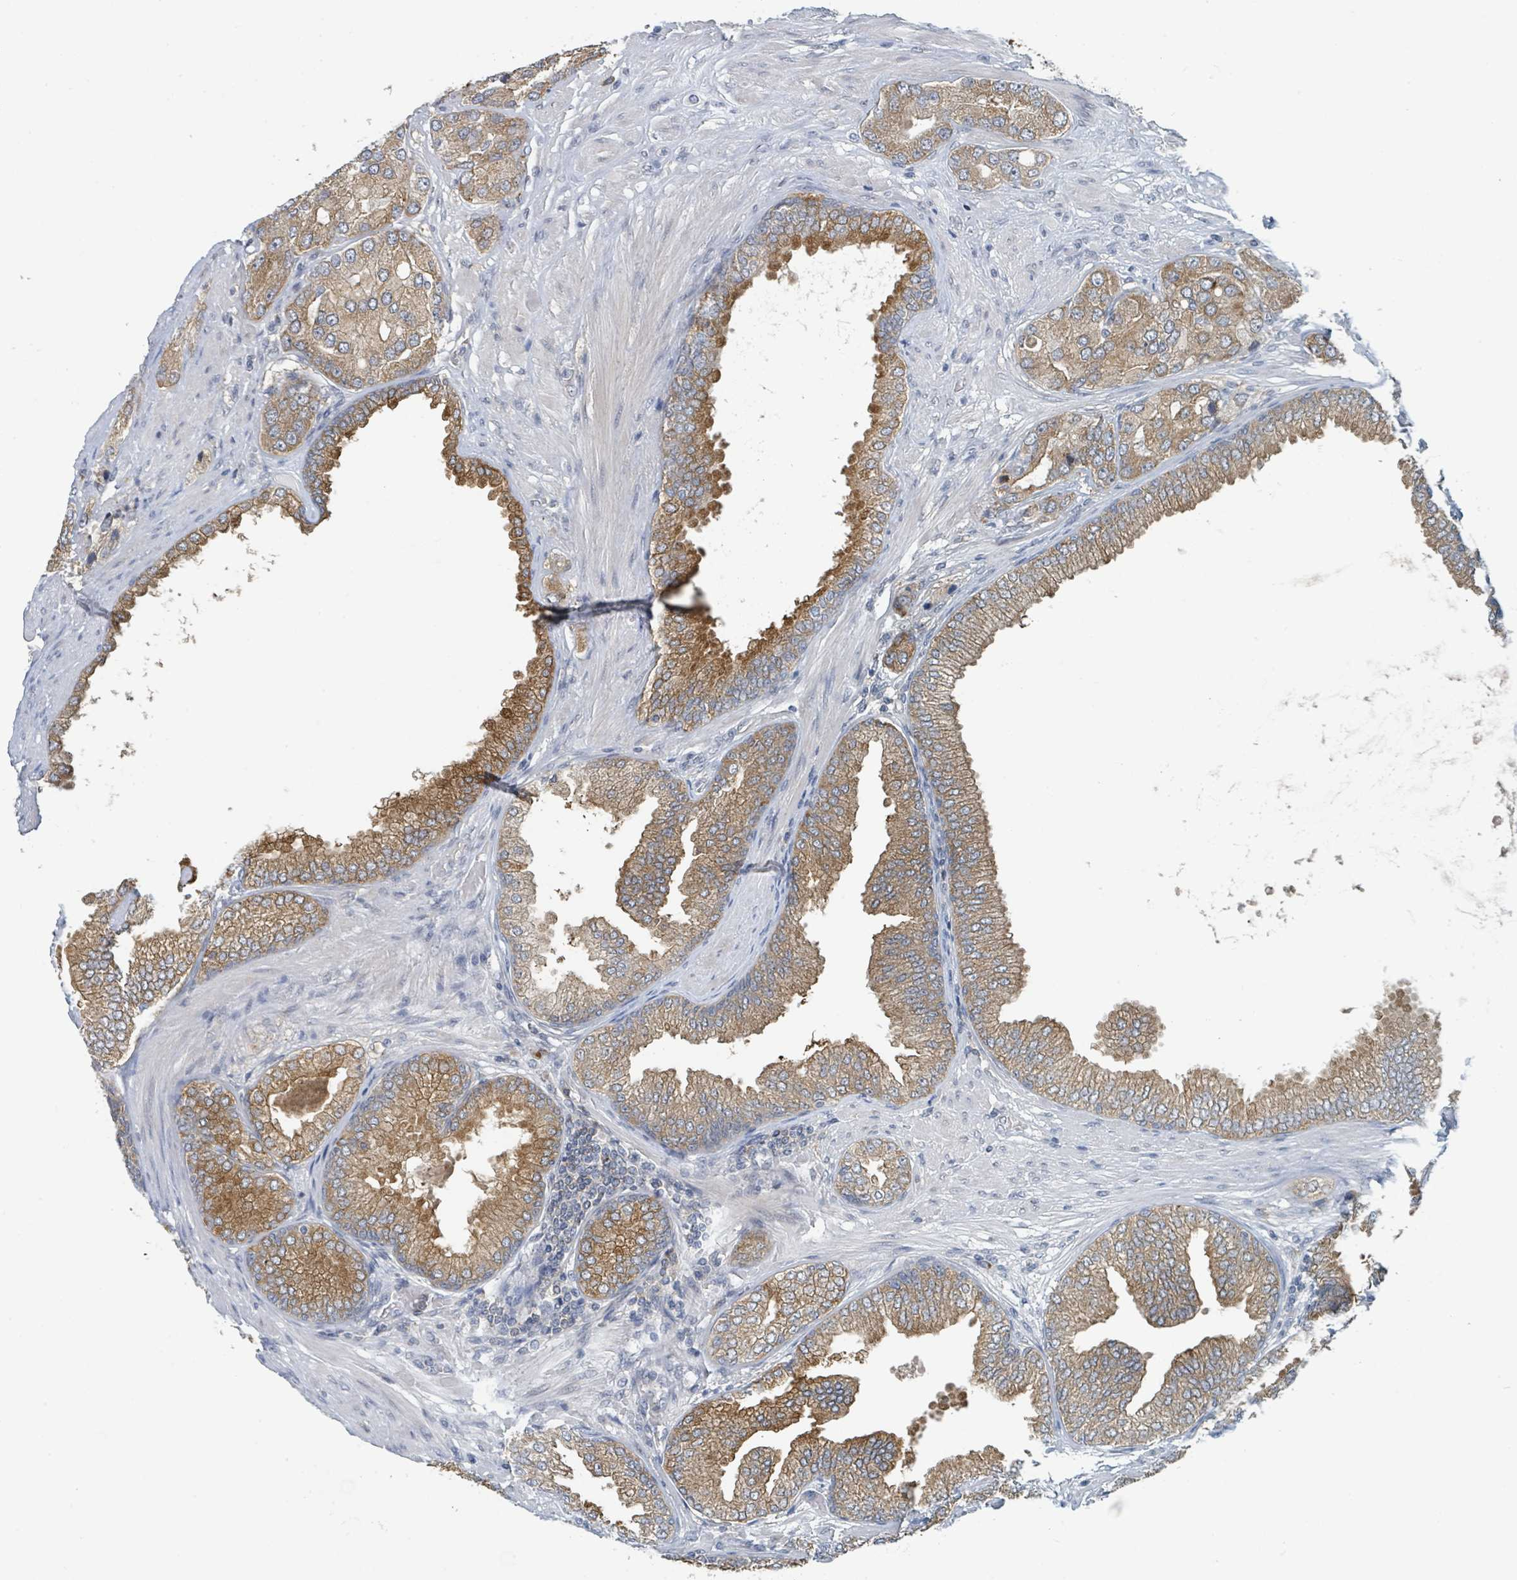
{"staining": {"intensity": "moderate", "quantity": ">75%", "location": "cytoplasmic/membranous"}, "tissue": "prostate cancer", "cell_type": "Tumor cells", "image_type": "cancer", "snomed": [{"axis": "morphology", "description": "Adenocarcinoma, High grade"}, {"axis": "topography", "description": "Prostate"}], "caption": "Immunohistochemistry (DAB (3,3'-diaminobenzidine)) staining of human adenocarcinoma (high-grade) (prostate) shows moderate cytoplasmic/membranous protein staining in about >75% of tumor cells. (DAB (3,3'-diaminobenzidine) = brown stain, brightfield microscopy at high magnification).", "gene": "ANKRD55", "patient": {"sex": "male", "age": 71}}